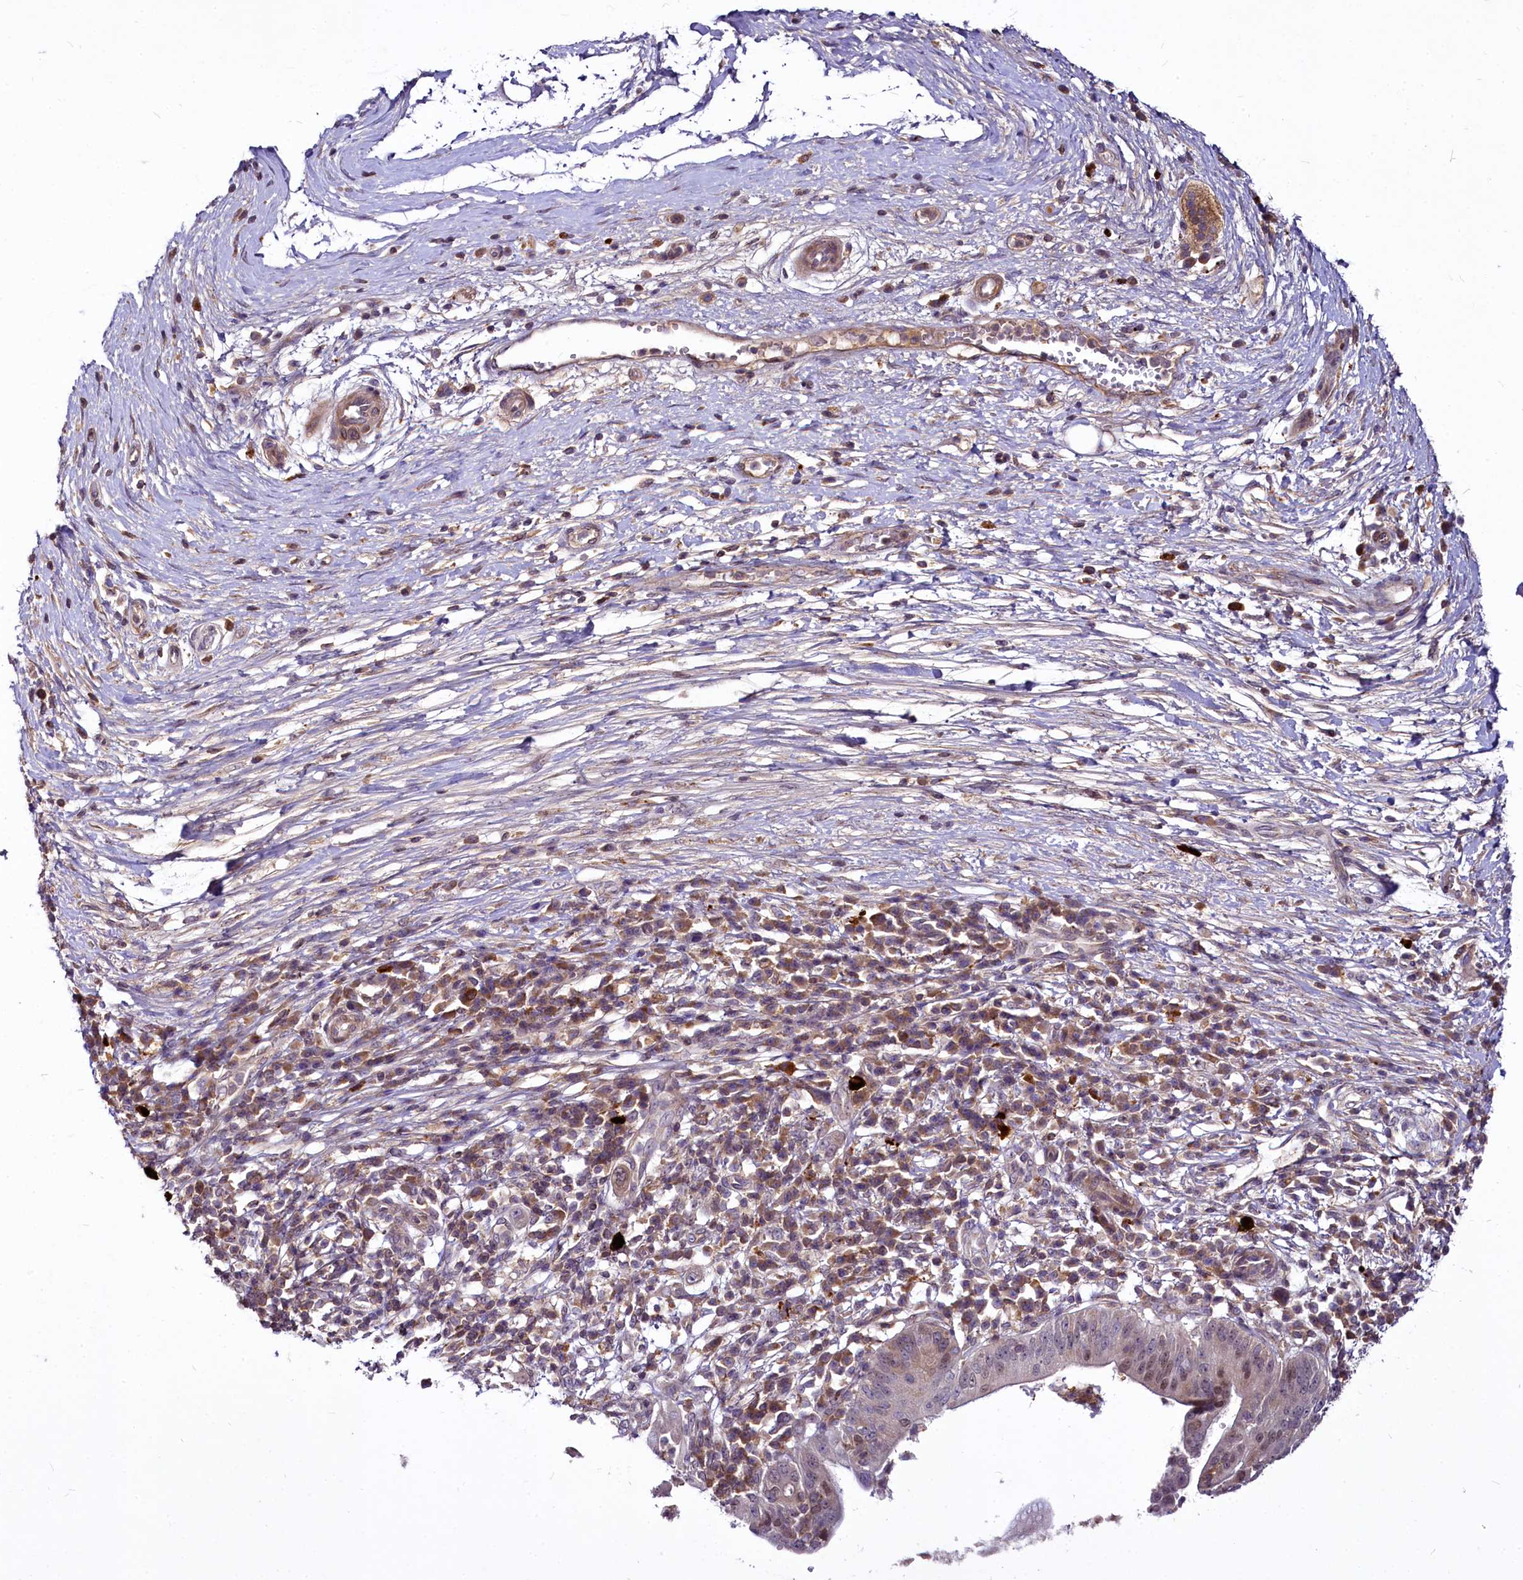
{"staining": {"intensity": "weak", "quantity": "<25%", "location": "nuclear"}, "tissue": "pancreatic cancer", "cell_type": "Tumor cells", "image_type": "cancer", "snomed": [{"axis": "morphology", "description": "Adenocarcinoma, NOS"}, {"axis": "topography", "description": "Pancreas"}], "caption": "A histopathology image of human pancreatic cancer is negative for staining in tumor cells.", "gene": "C11orf86", "patient": {"sex": "male", "age": 68}}